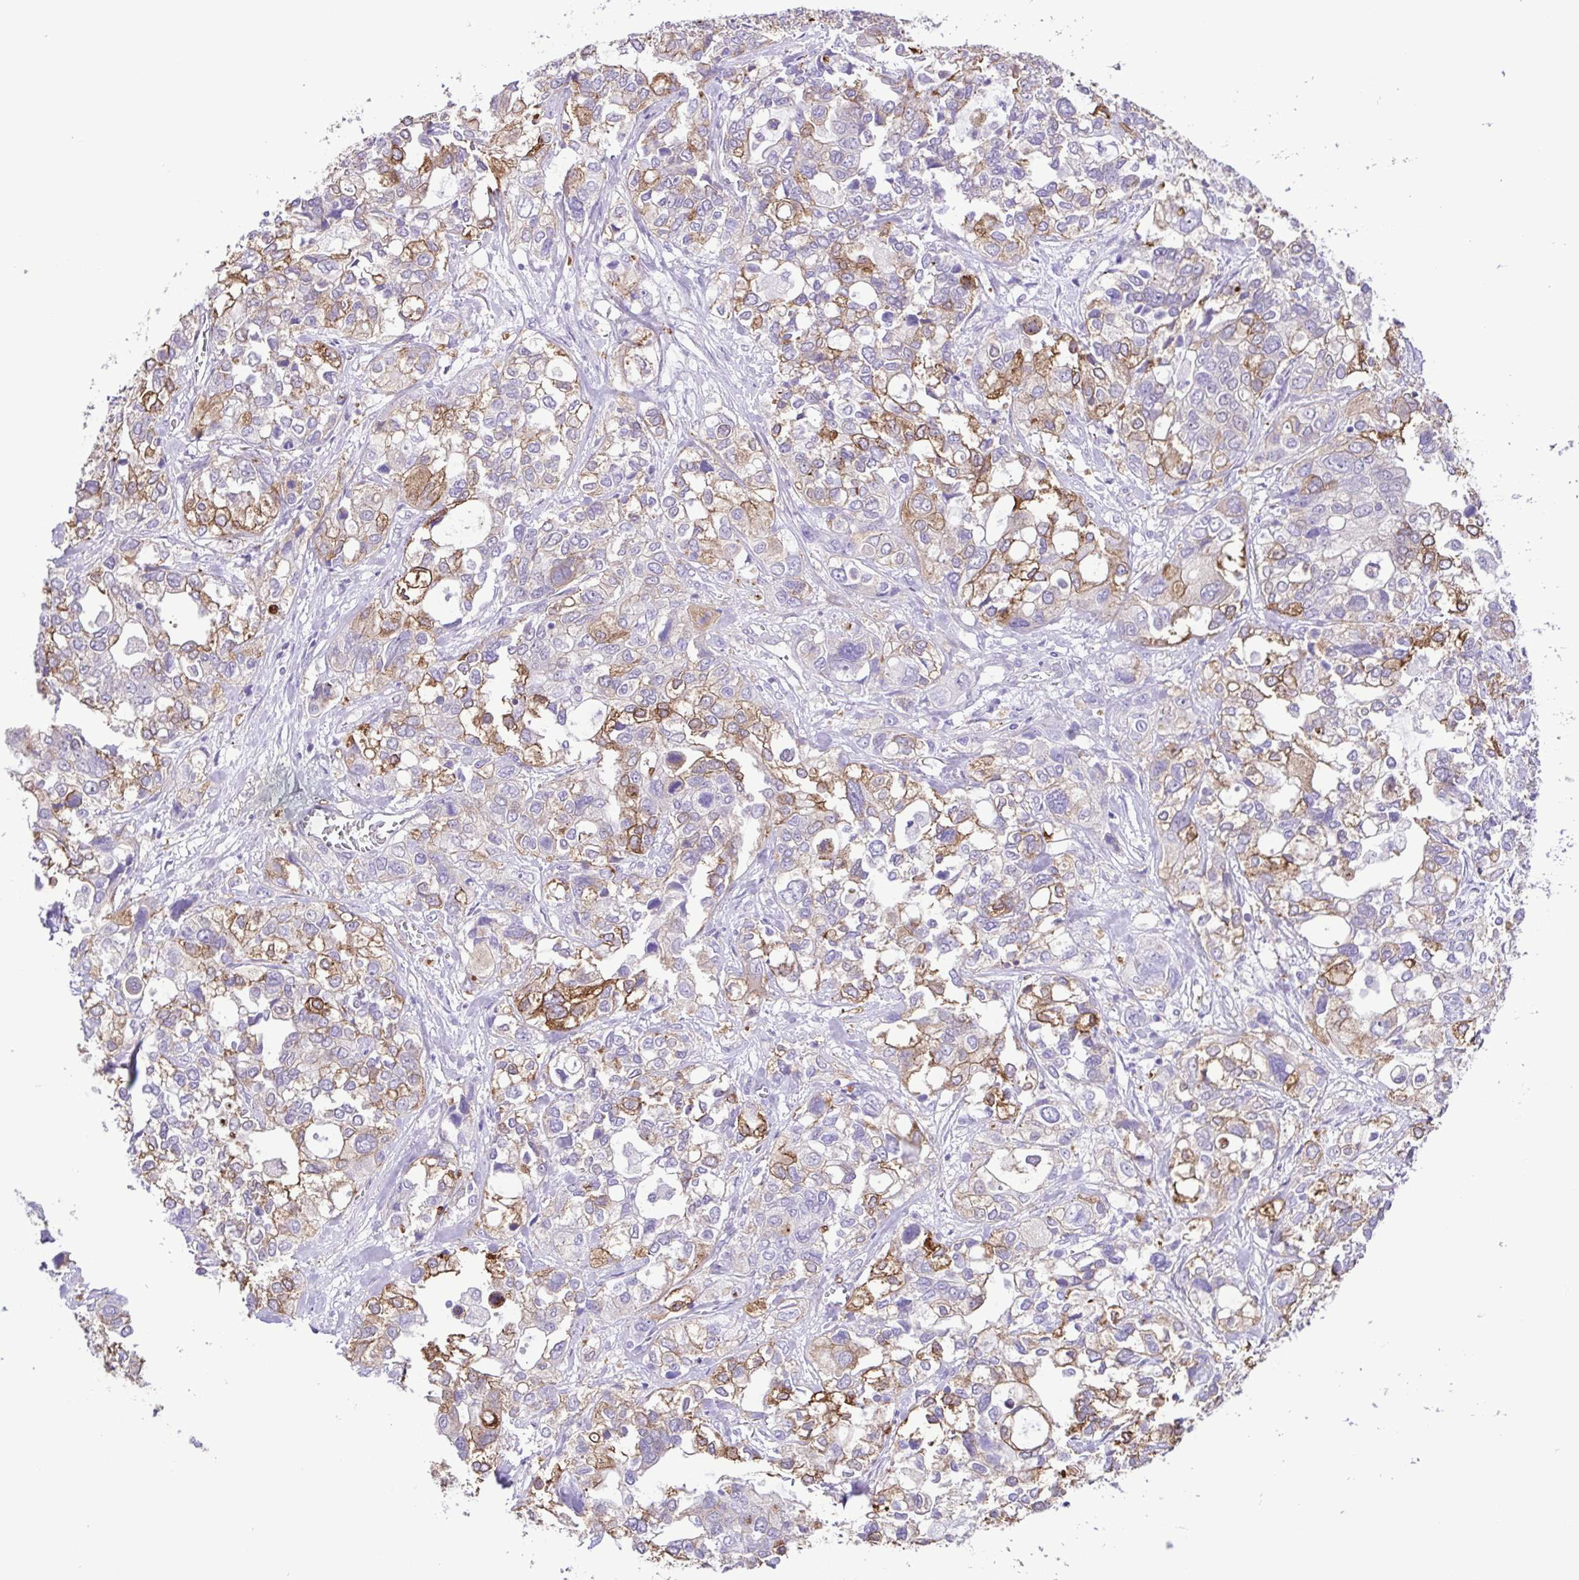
{"staining": {"intensity": "moderate", "quantity": "25%-75%", "location": "cytoplasmic/membranous"}, "tissue": "stomach cancer", "cell_type": "Tumor cells", "image_type": "cancer", "snomed": [{"axis": "morphology", "description": "Adenocarcinoma, NOS"}, {"axis": "topography", "description": "Stomach, upper"}], "caption": "IHC photomicrograph of human adenocarcinoma (stomach) stained for a protein (brown), which displays medium levels of moderate cytoplasmic/membranous expression in about 25%-75% of tumor cells.", "gene": "DCLK2", "patient": {"sex": "female", "age": 81}}